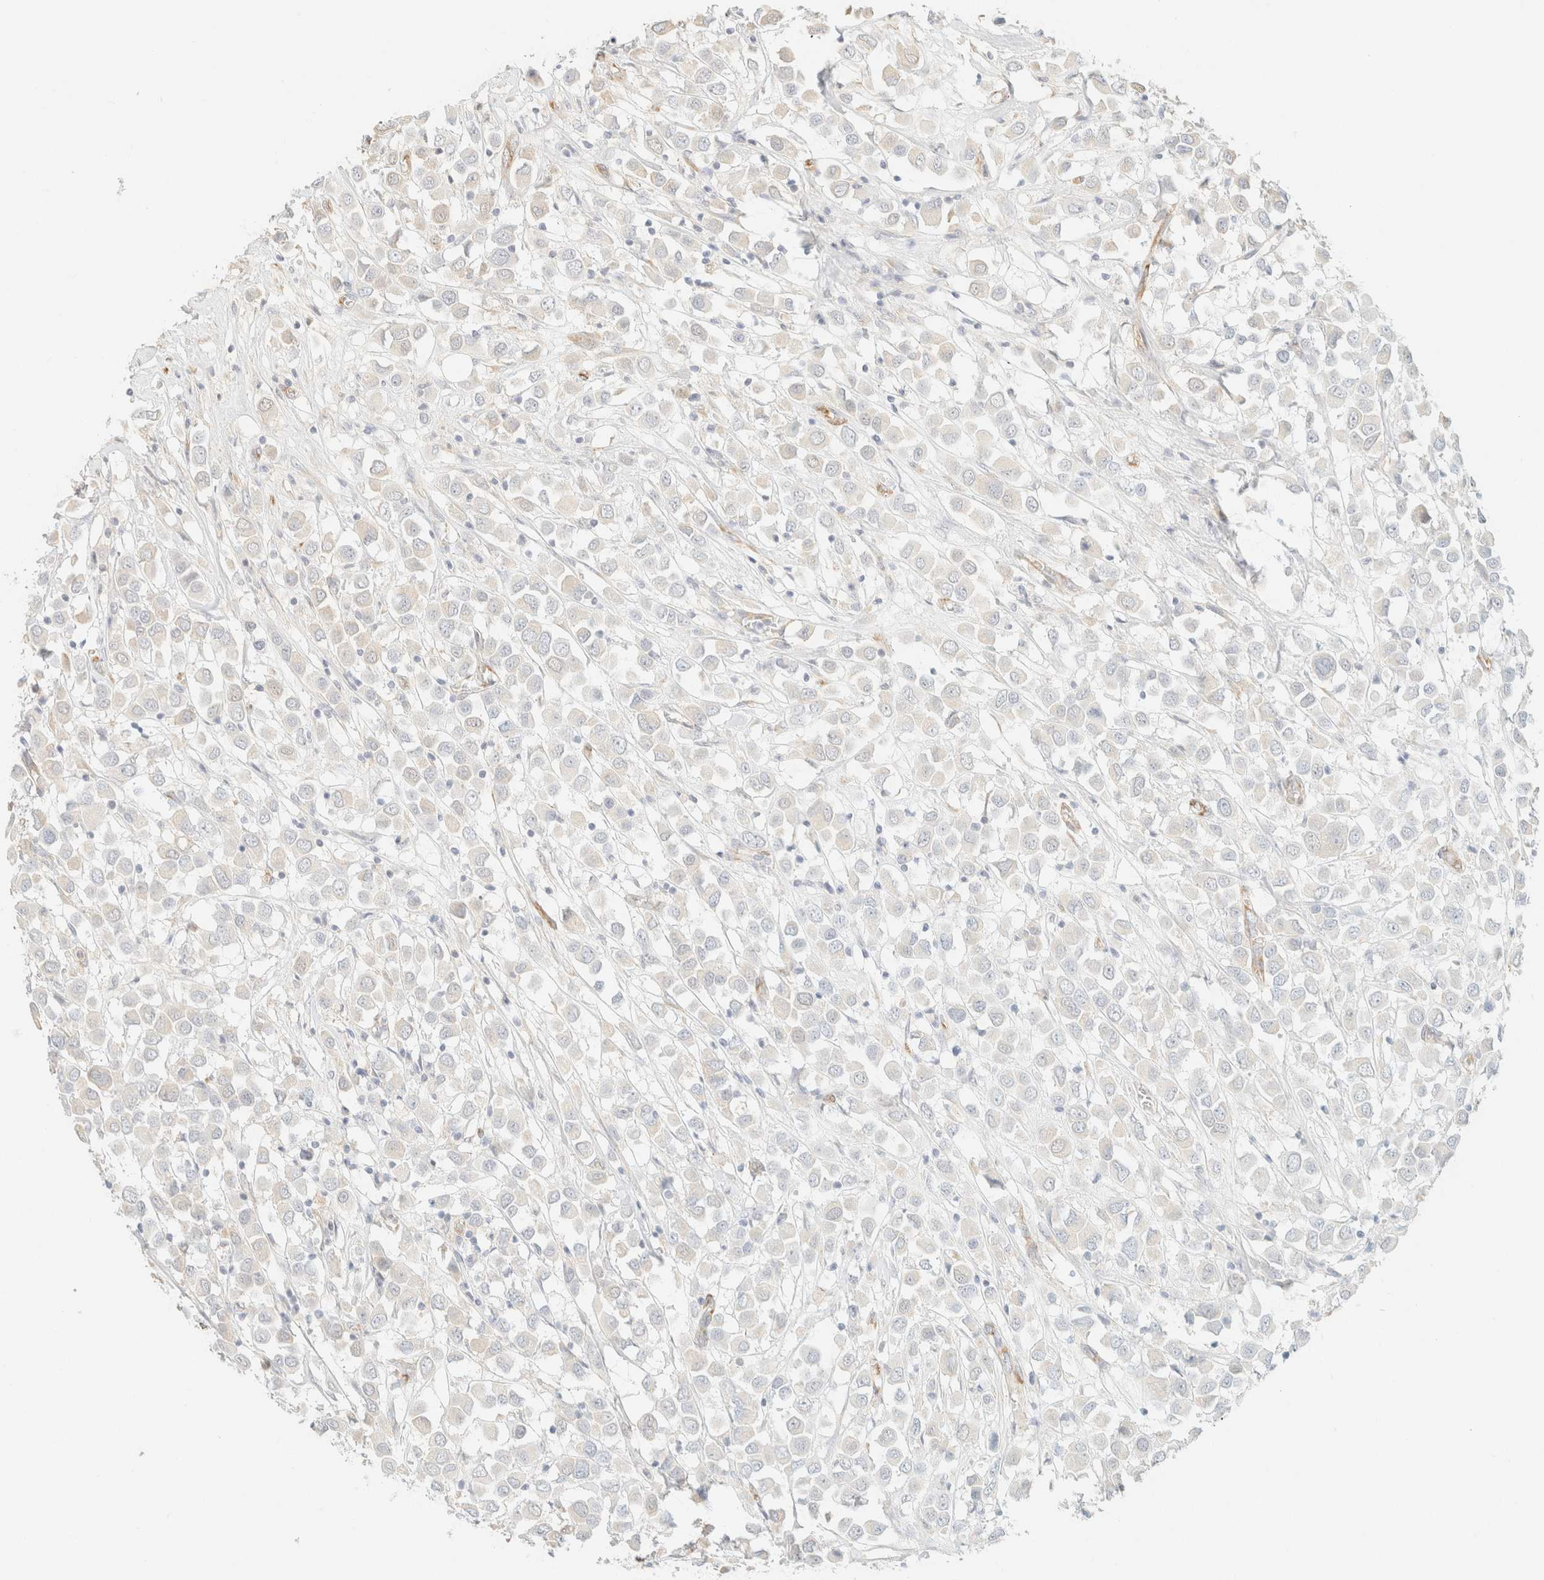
{"staining": {"intensity": "negative", "quantity": "none", "location": "none"}, "tissue": "breast cancer", "cell_type": "Tumor cells", "image_type": "cancer", "snomed": [{"axis": "morphology", "description": "Duct carcinoma"}, {"axis": "topography", "description": "Breast"}], "caption": "Immunohistochemistry micrograph of human breast infiltrating ductal carcinoma stained for a protein (brown), which displays no expression in tumor cells. (DAB IHC with hematoxylin counter stain).", "gene": "SPARCL1", "patient": {"sex": "female", "age": 61}}